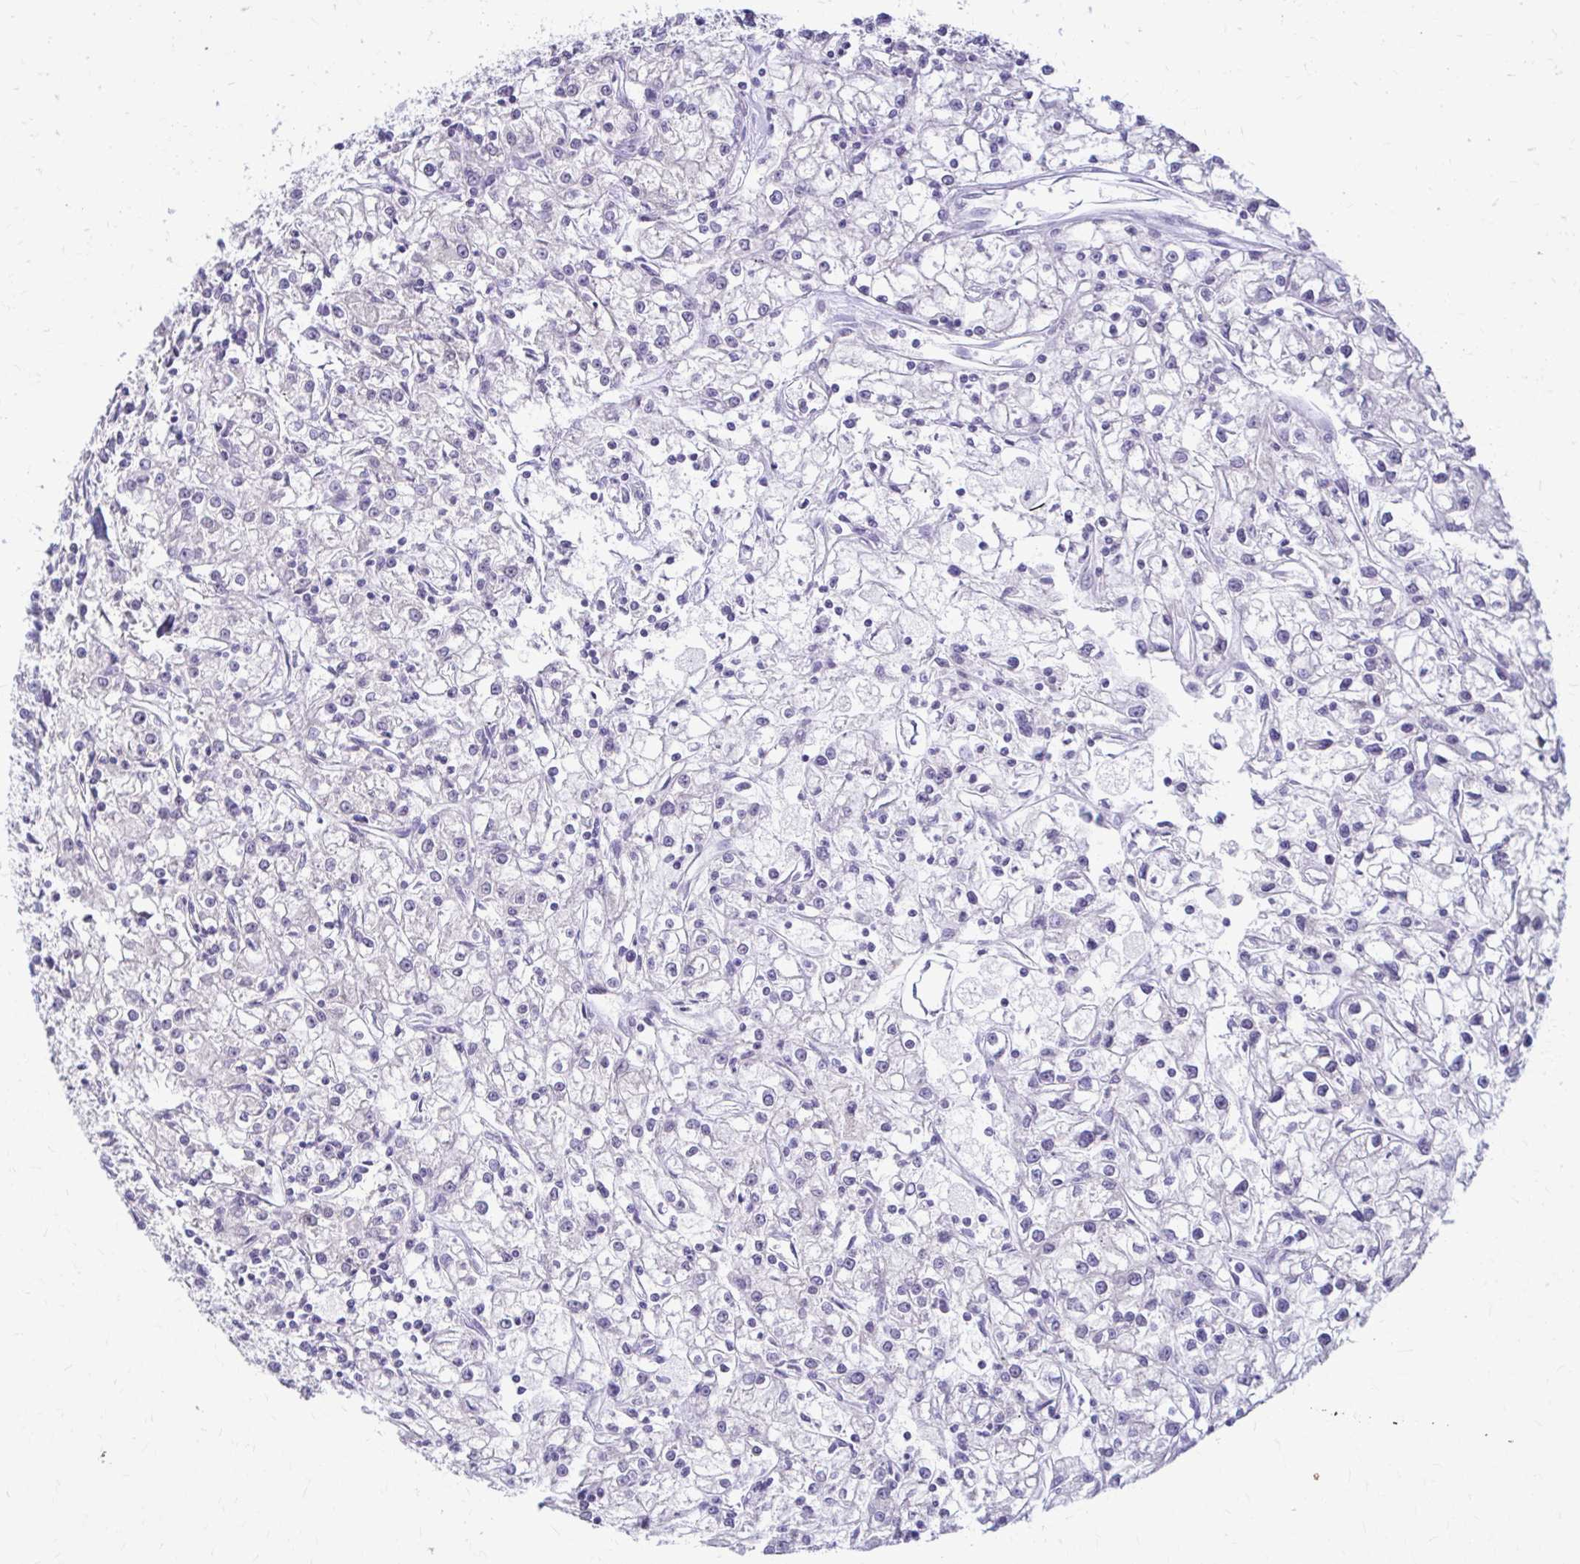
{"staining": {"intensity": "negative", "quantity": "none", "location": "none"}, "tissue": "renal cancer", "cell_type": "Tumor cells", "image_type": "cancer", "snomed": [{"axis": "morphology", "description": "Adenocarcinoma, NOS"}, {"axis": "topography", "description": "Kidney"}], "caption": "Immunohistochemistry (IHC) micrograph of neoplastic tissue: human adenocarcinoma (renal) stained with DAB (3,3'-diaminobenzidine) shows no significant protein staining in tumor cells.", "gene": "PIK3AP1", "patient": {"sex": "female", "age": 59}}